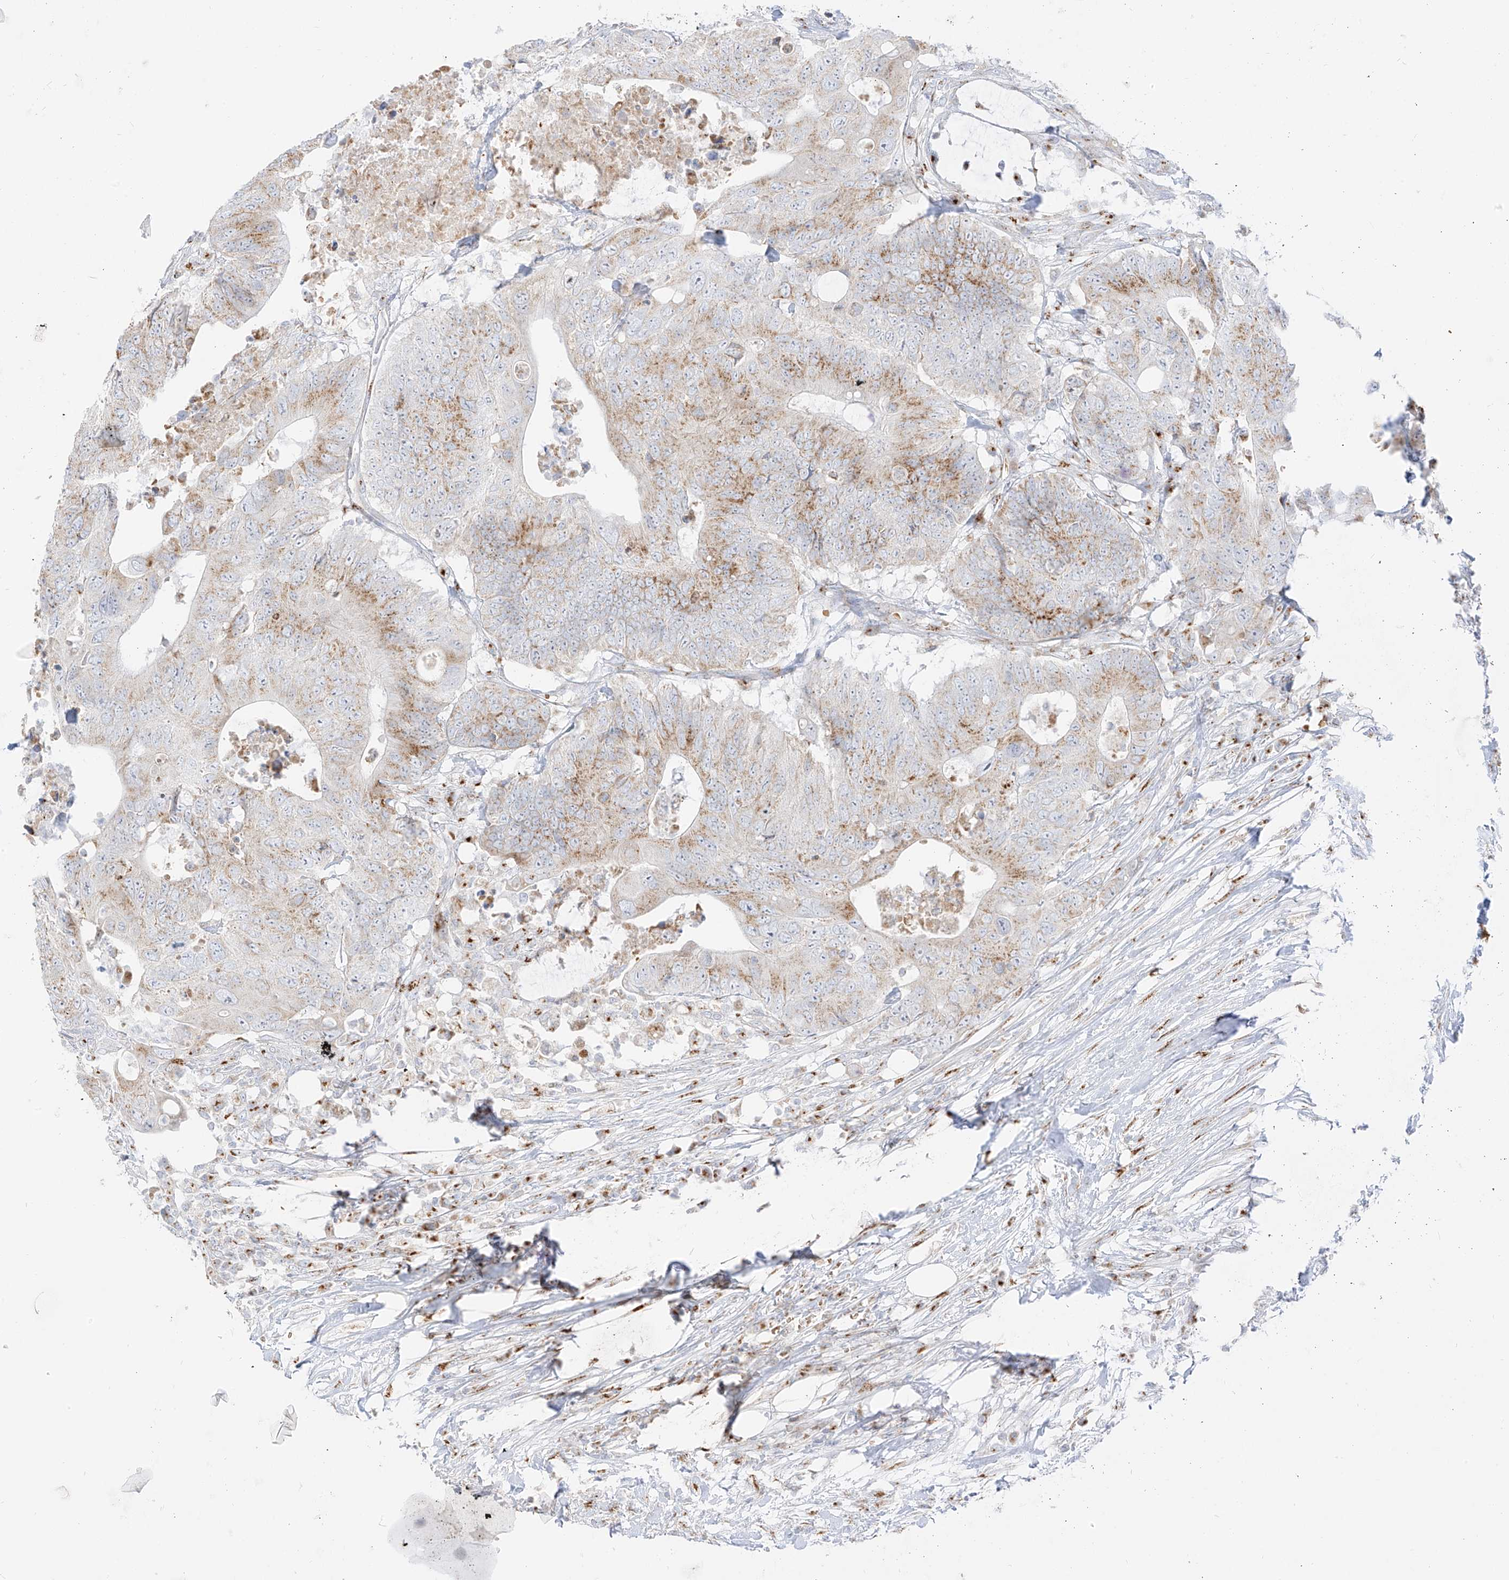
{"staining": {"intensity": "moderate", "quantity": "25%-75%", "location": "cytoplasmic/membranous"}, "tissue": "colorectal cancer", "cell_type": "Tumor cells", "image_type": "cancer", "snomed": [{"axis": "morphology", "description": "Adenocarcinoma, NOS"}, {"axis": "topography", "description": "Colon"}], "caption": "This micrograph displays immunohistochemistry staining of human colorectal cancer (adenocarcinoma), with medium moderate cytoplasmic/membranous expression in about 25%-75% of tumor cells.", "gene": "TMEM87B", "patient": {"sex": "male", "age": 71}}